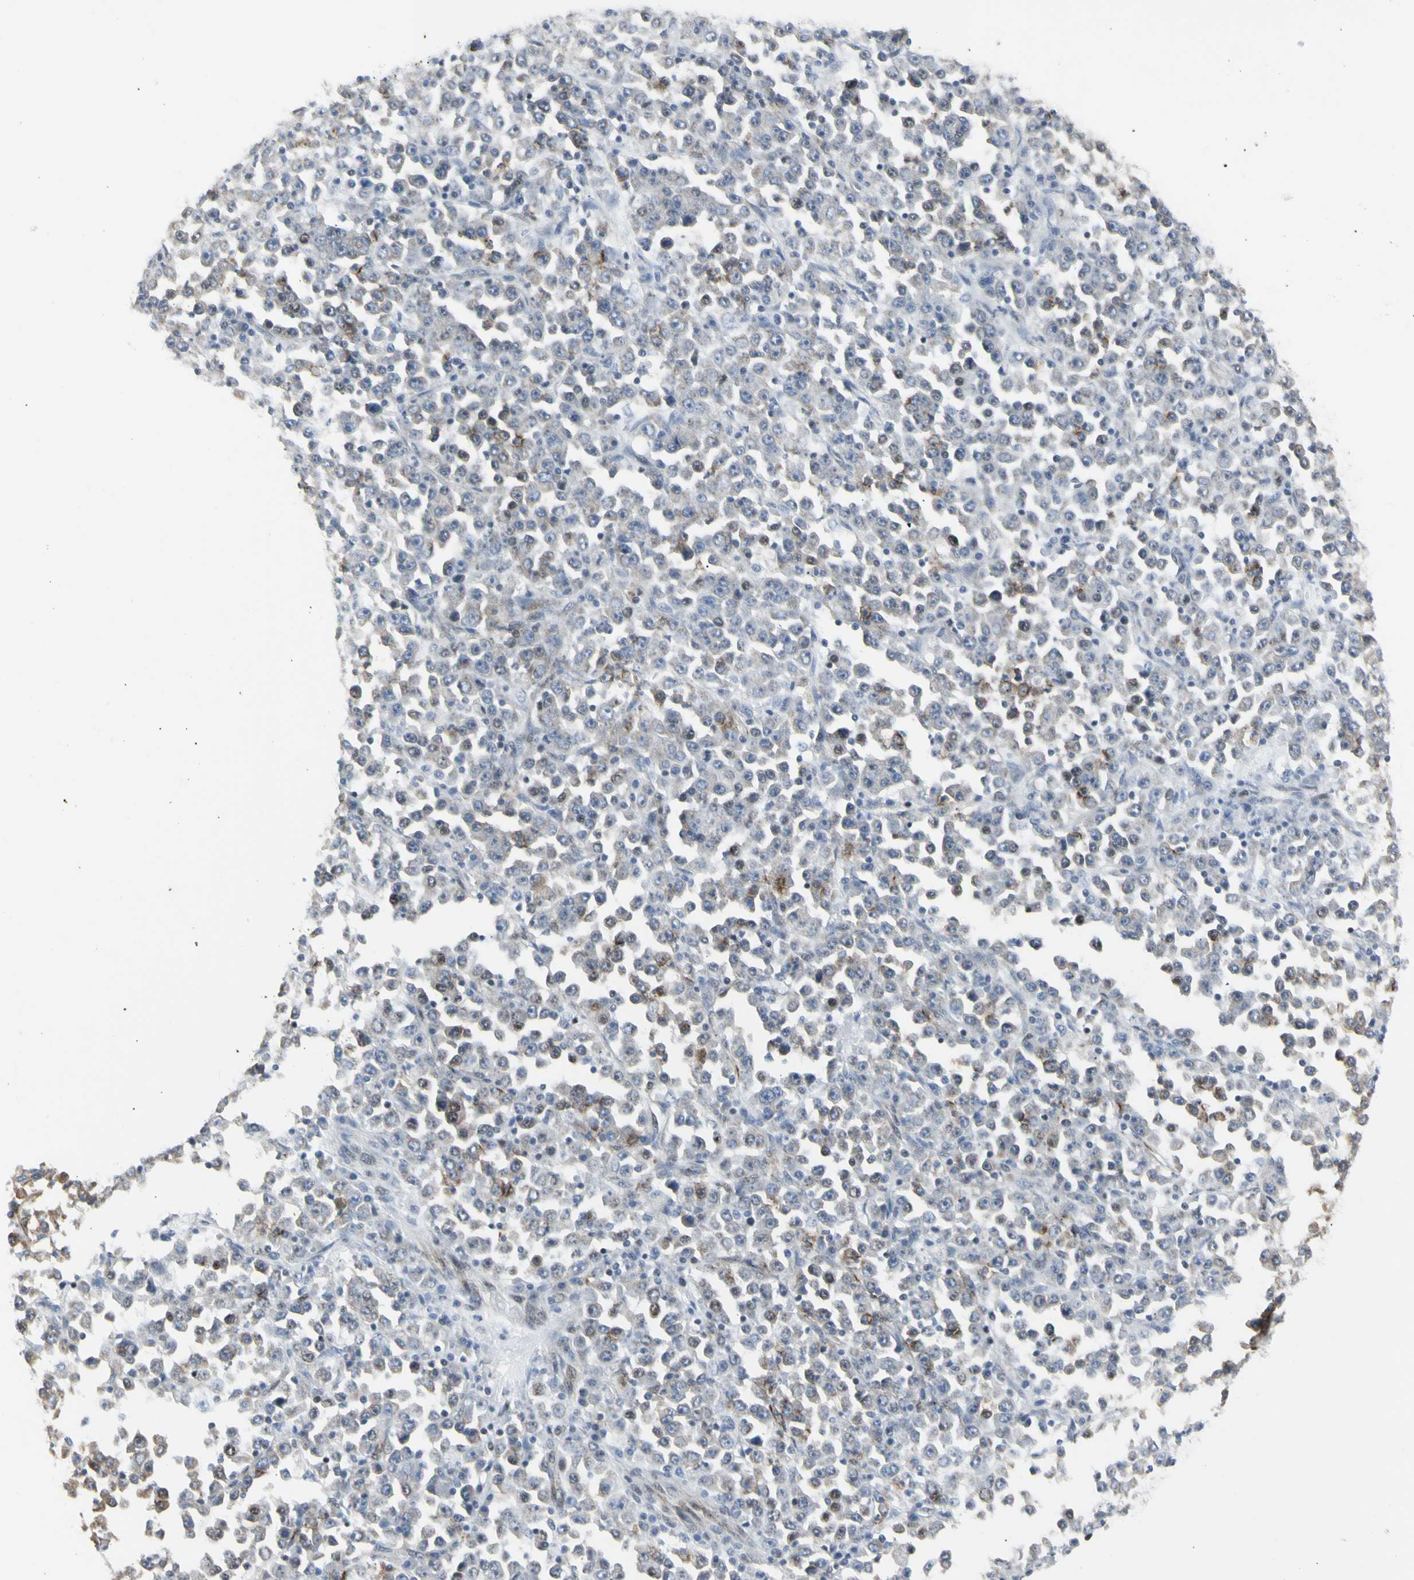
{"staining": {"intensity": "weak", "quantity": "<25%", "location": "cytoplasmic/membranous"}, "tissue": "stomach cancer", "cell_type": "Tumor cells", "image_type": "cancer", "snomed": [{"axis": "morphology", "description": "Normal tissue, NOS"}, {"axis": "morphology", "description": "Adenocarcinoma, NOS"}, {"axis": "topography", "description": "Stomach, upper"}, {"axis": "topography", "description": "Stomach"}], "caption": "A high-resolution image shows immunohistochemistry staining of stomach adenocarcinoma, which demonstrates no significant staining in tumor cells. (Stains: DAB immunohistochemistry with hematoxylin counter stain, Microscopy: brightfield microscopy at high magnification).", "gene": "DHRS7B", "patient": {"sex": "male", "age": 59}}